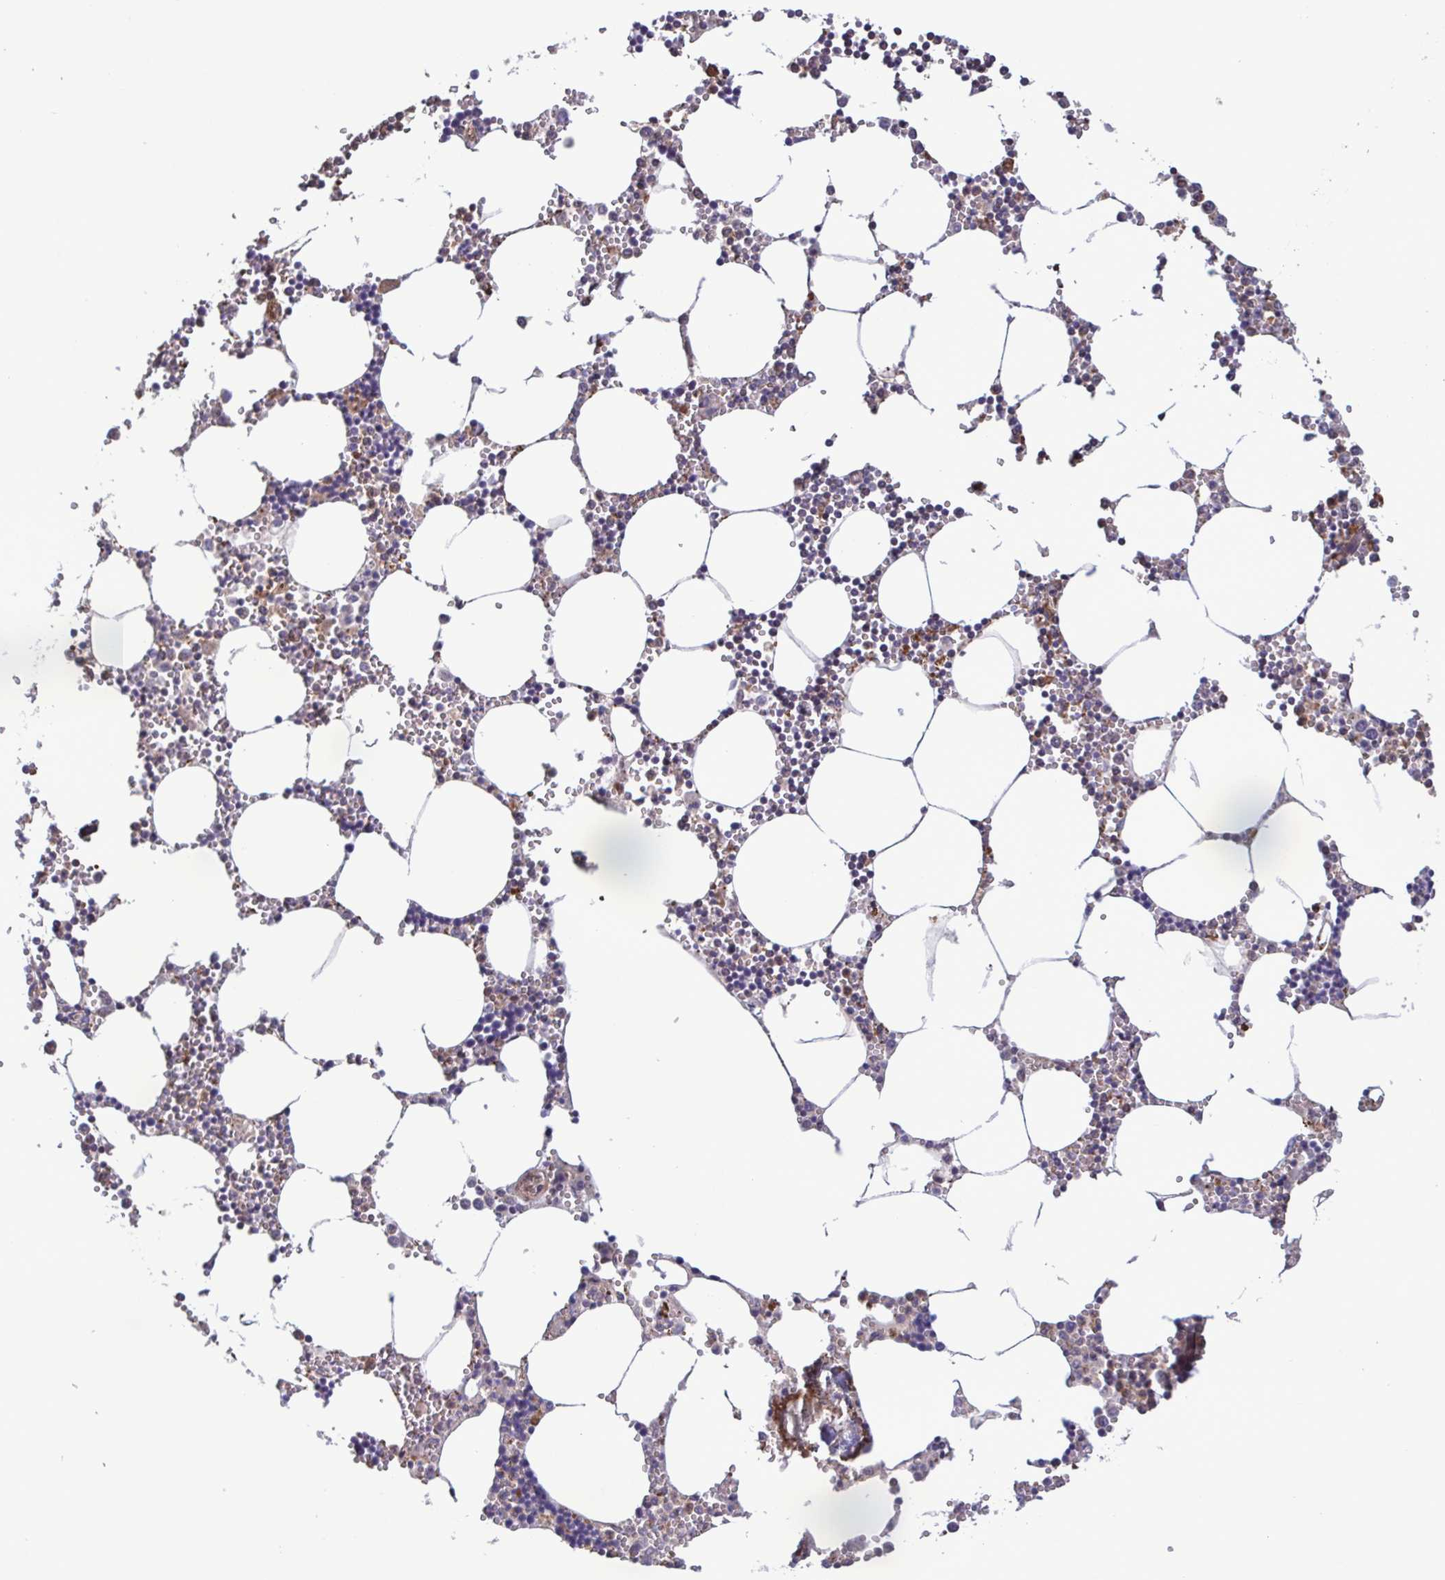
{"staining": {"intensity": "moderate", "quantity": "<25%", "location": "cytoplasmic/membranous"}, "tissue": "bone marrow", "cell_type": "Hematopoietic cells", "image_type": "normal", "snomed": [{"axis": "morphology", "description": "Normal tissue, NOS"}, {"axis": "topography", "description": "Bone marrow"}], "caption": "Brown immunohistochemical staining in benign bone marrow displays moderate cytoplasmic/membranous positivity in approximately <25% of hematopoietic cells.", "gene": "ZNF200", "patient": {"sex": "male", "age": 54}}